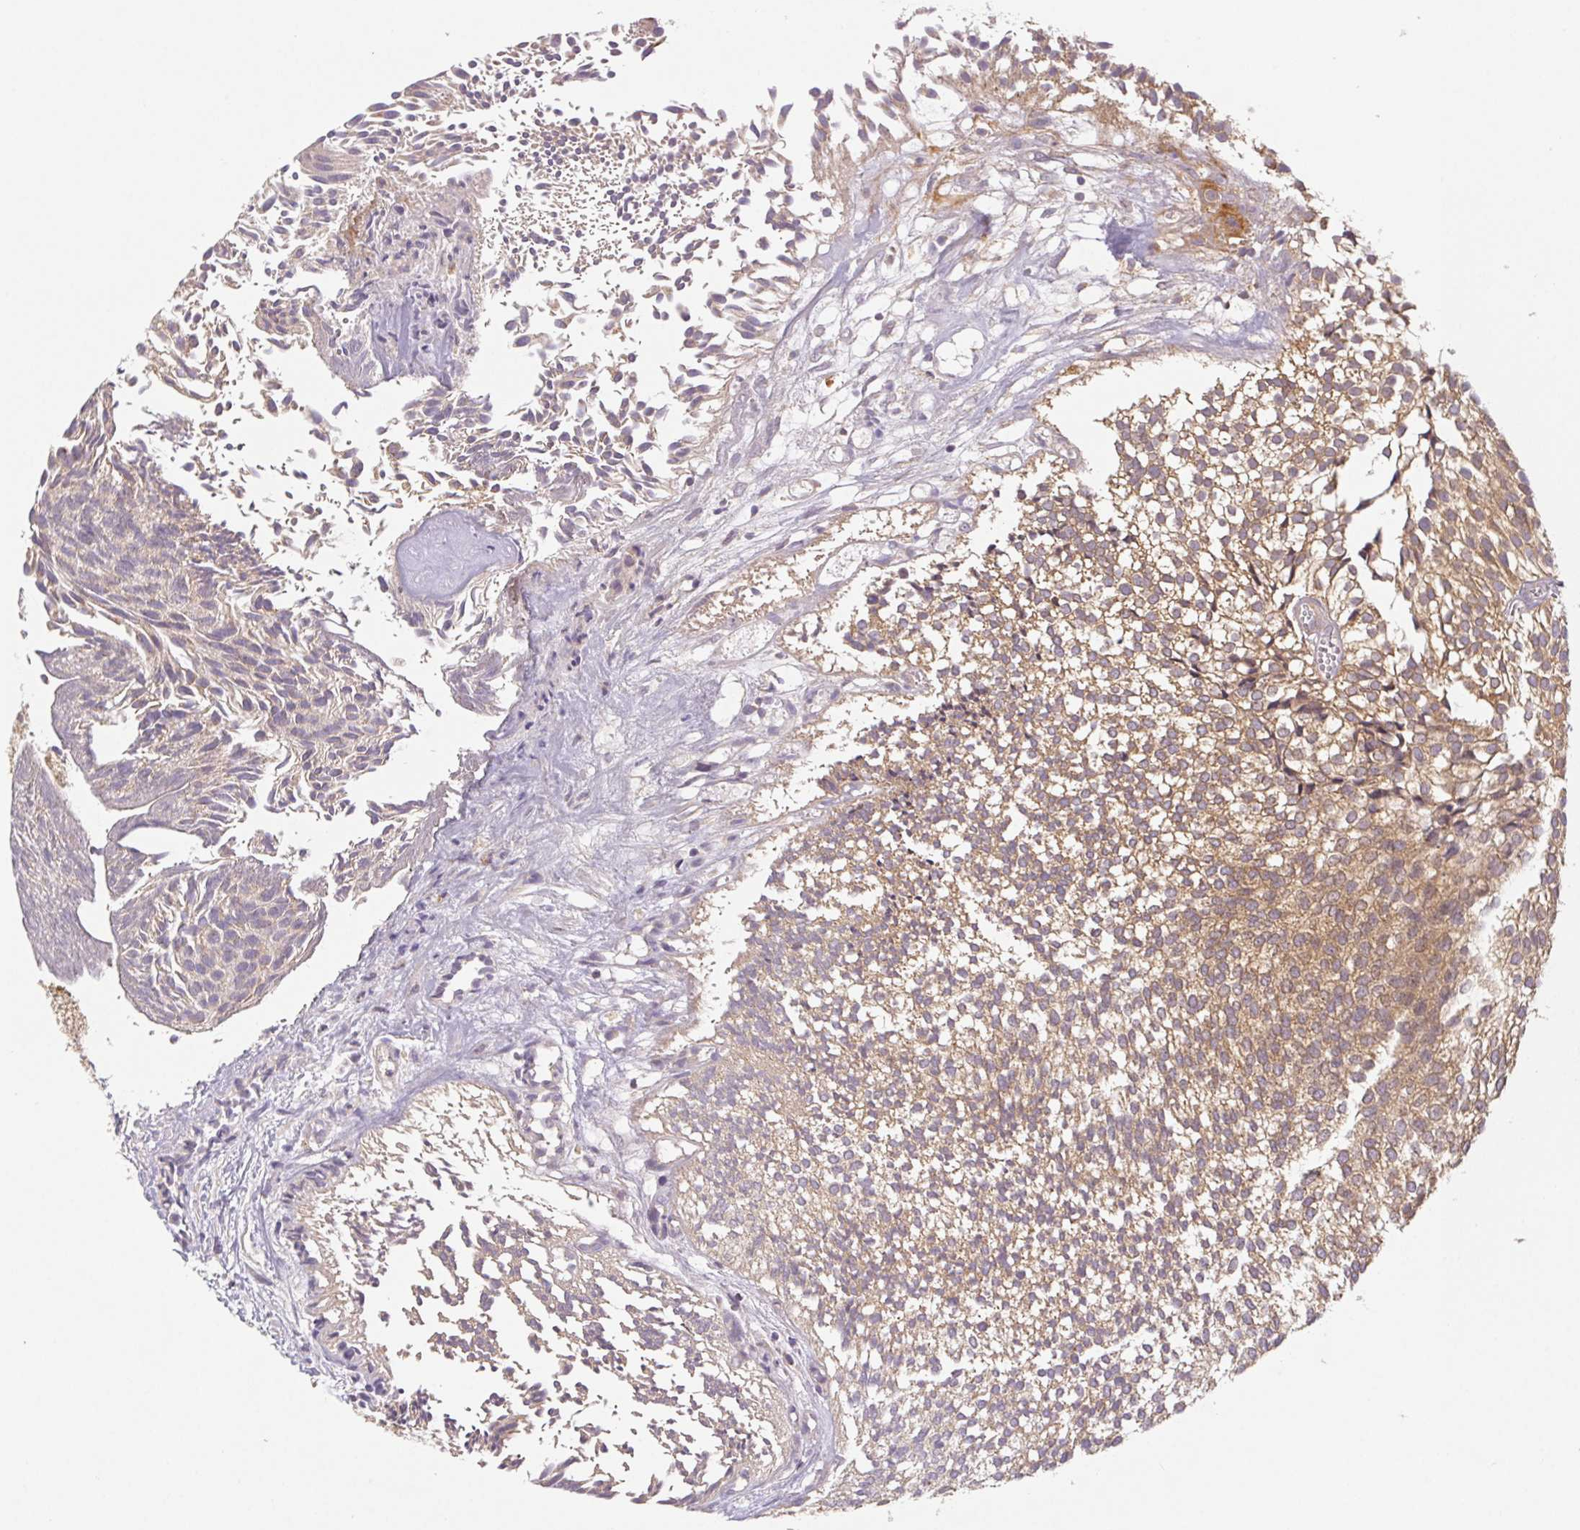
{"staining": {"intensity": "weak", "quantity": "25%-75%", "location": "cytoplasmic/membranous"}, "tissue": "urothelial cancer", "cell_type": "Tumor cells", "image_type": "cancer", "snomed": [{"axis": "morphology", "description": "Urothelial carcinoma, Low grade"}, {"axis": "topography", "description": "Urinary bladder"}], "caption": "Human low-grade urothelial carcinoma stained with a protein marker shows weak staining in tumor cells.", "gene": "MTHFD1", "patient": {"sex": "male", "age": 91}}